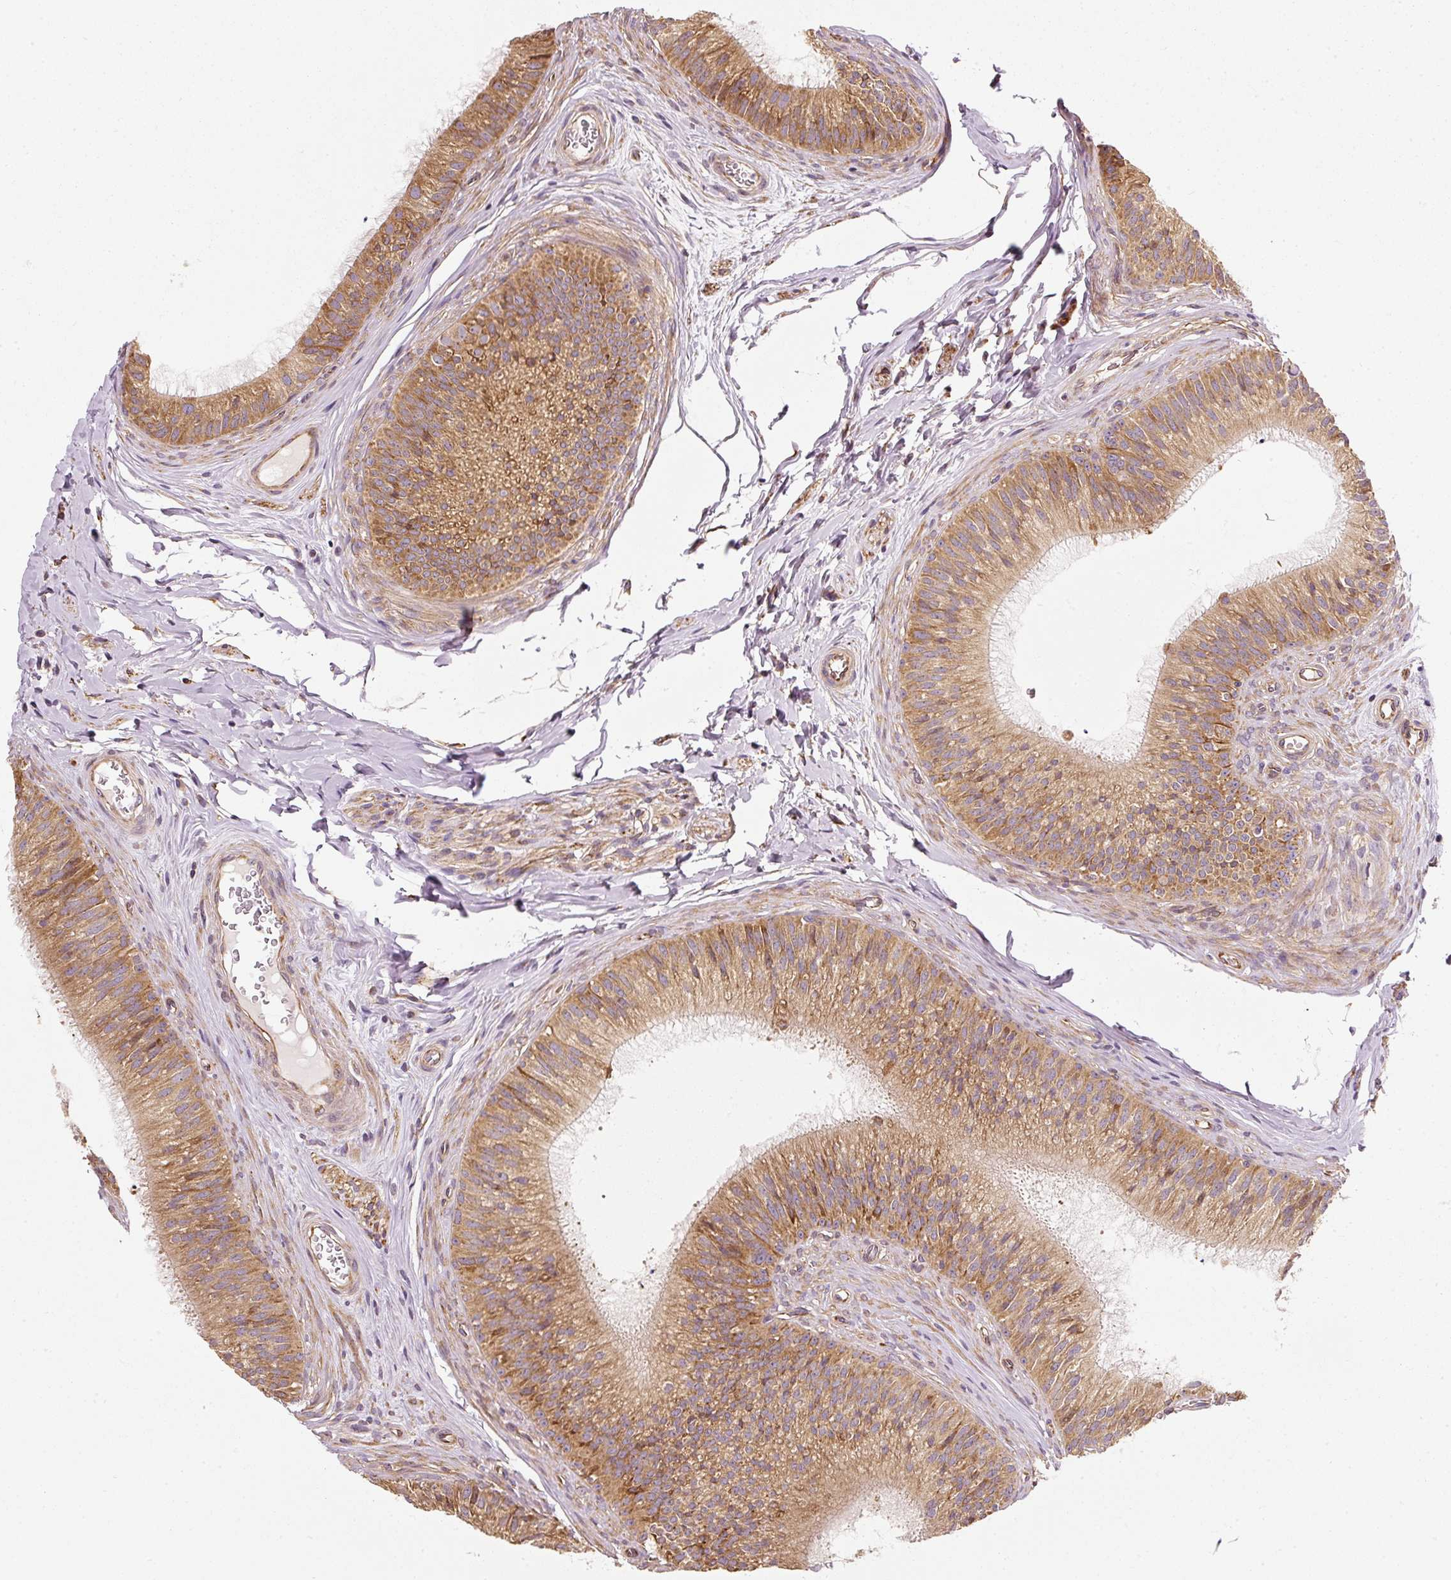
{"staining": {"intensity": "strong", "quantity": ">75%", "location": "cytoplasmic/membranous"}, "tissue": "epididymis", "cell_type": "Glandular cells", "image_type": "normal", "snomed": [{"axis": "morphology", "description": "Normal tissue, NOS"}, {"axis": "topography", "description": "Epididymis"}], "caption": "IHC (DAB (3,3'-diaminobenzidine)) staining of benign epididymis displays strong cytoplasmic/membranous protein staining in about >75% of glandular cells.", "gene": "ISCU", "patient": {"sex": "male", "age": 24}}